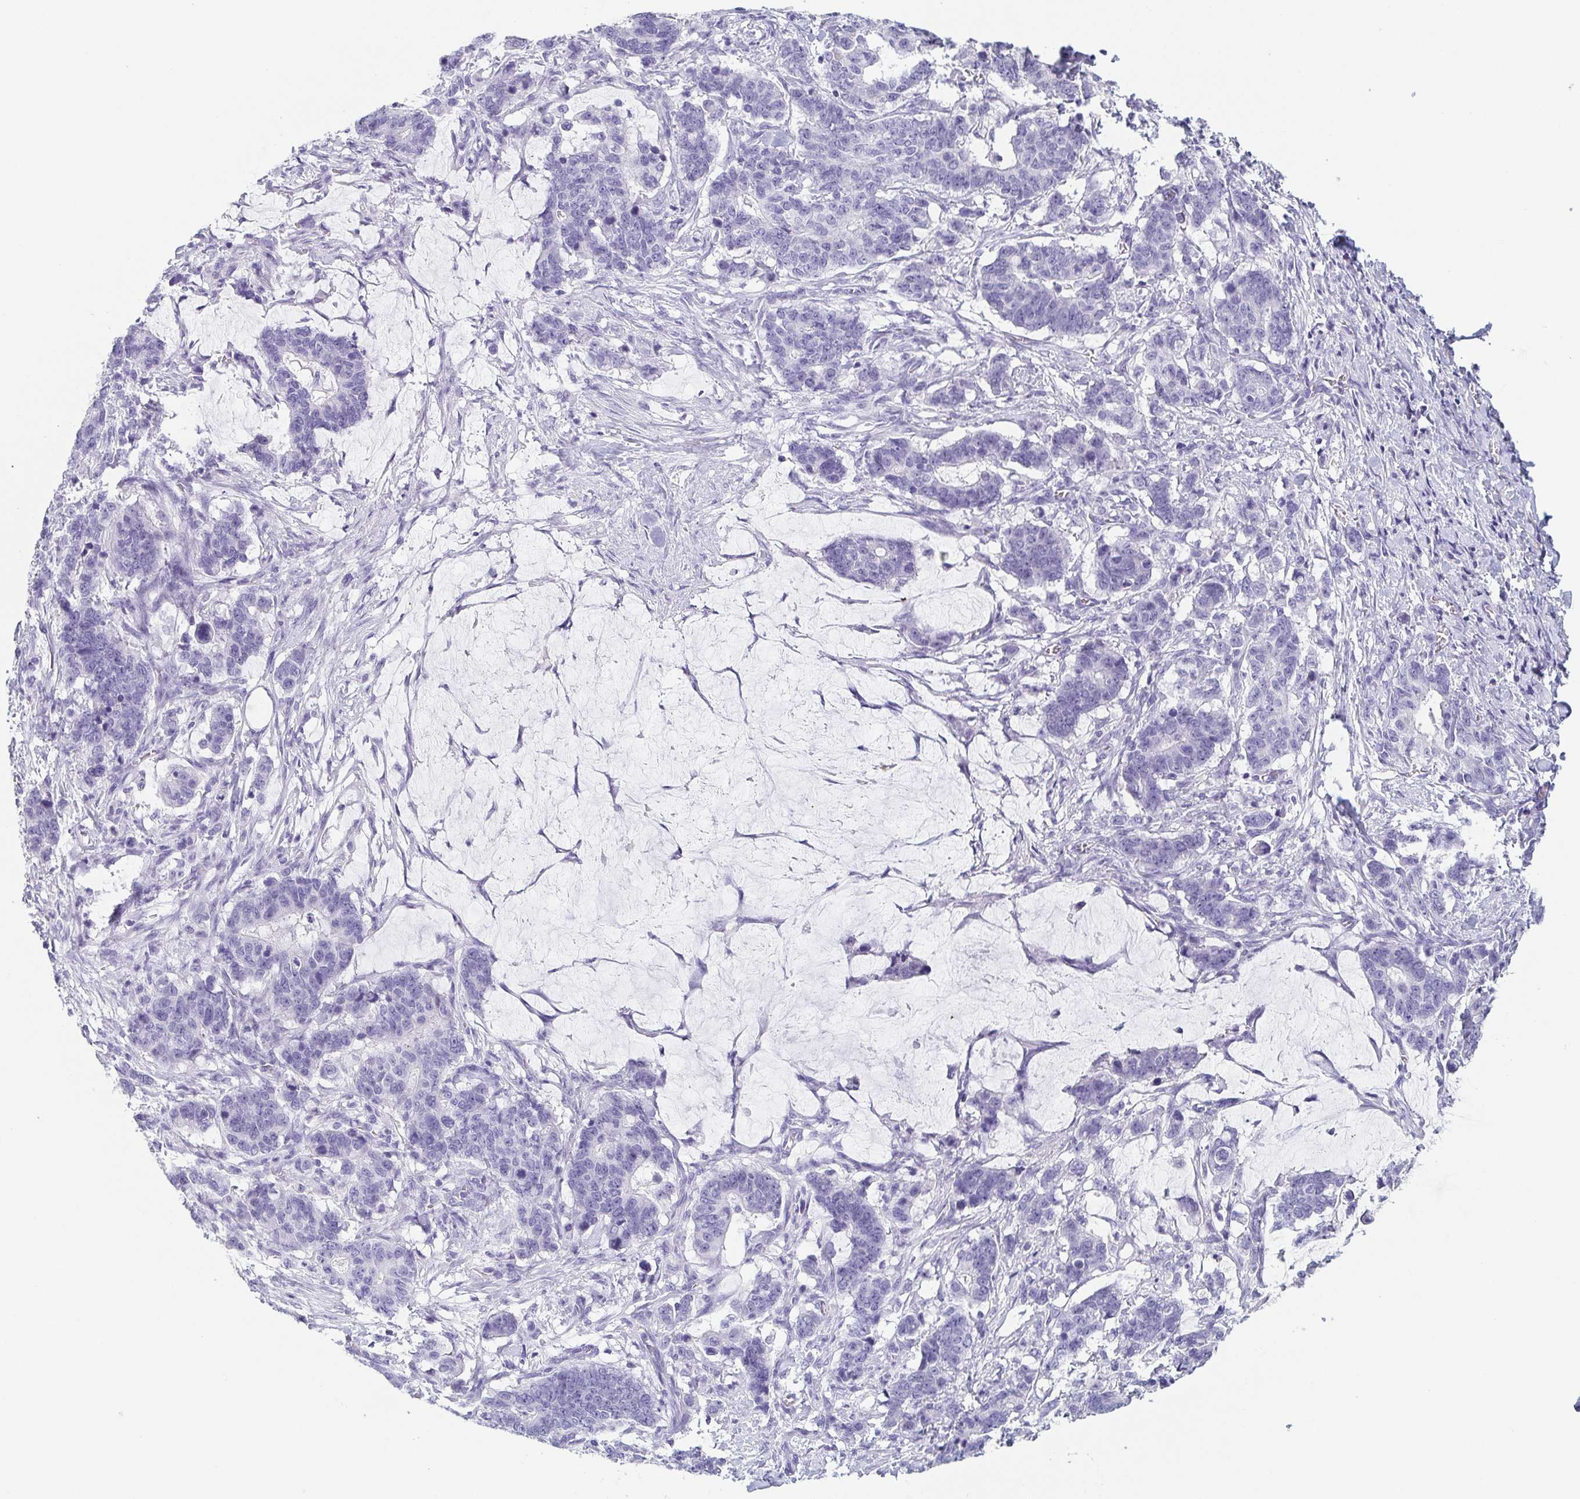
{"staining": {"intensity": "negative", "quantity": "none", "location": "none"}, "tissue": "stomach cancer", "cell_type": "Tumor cells", "image_type": "cancer", "snomed": [{"axis": "morphology", "description": "Normal tissue, NOS"}, {"axis": "morphology", "description": "Adenocarcinoma, NOS"}, {"axis": "topography", "description": "Stomach"}], "caption": "Immunohistochemistry histopathology image of neoplastic tissue: human stomach cancer (adenocarcinoma) stained with DAB (3,3'-diaminobenzidine) reveals no significant protein staining in tumor cells.", "gene": "ITLN1", "patient": {"sex": "female", "age": 64}}